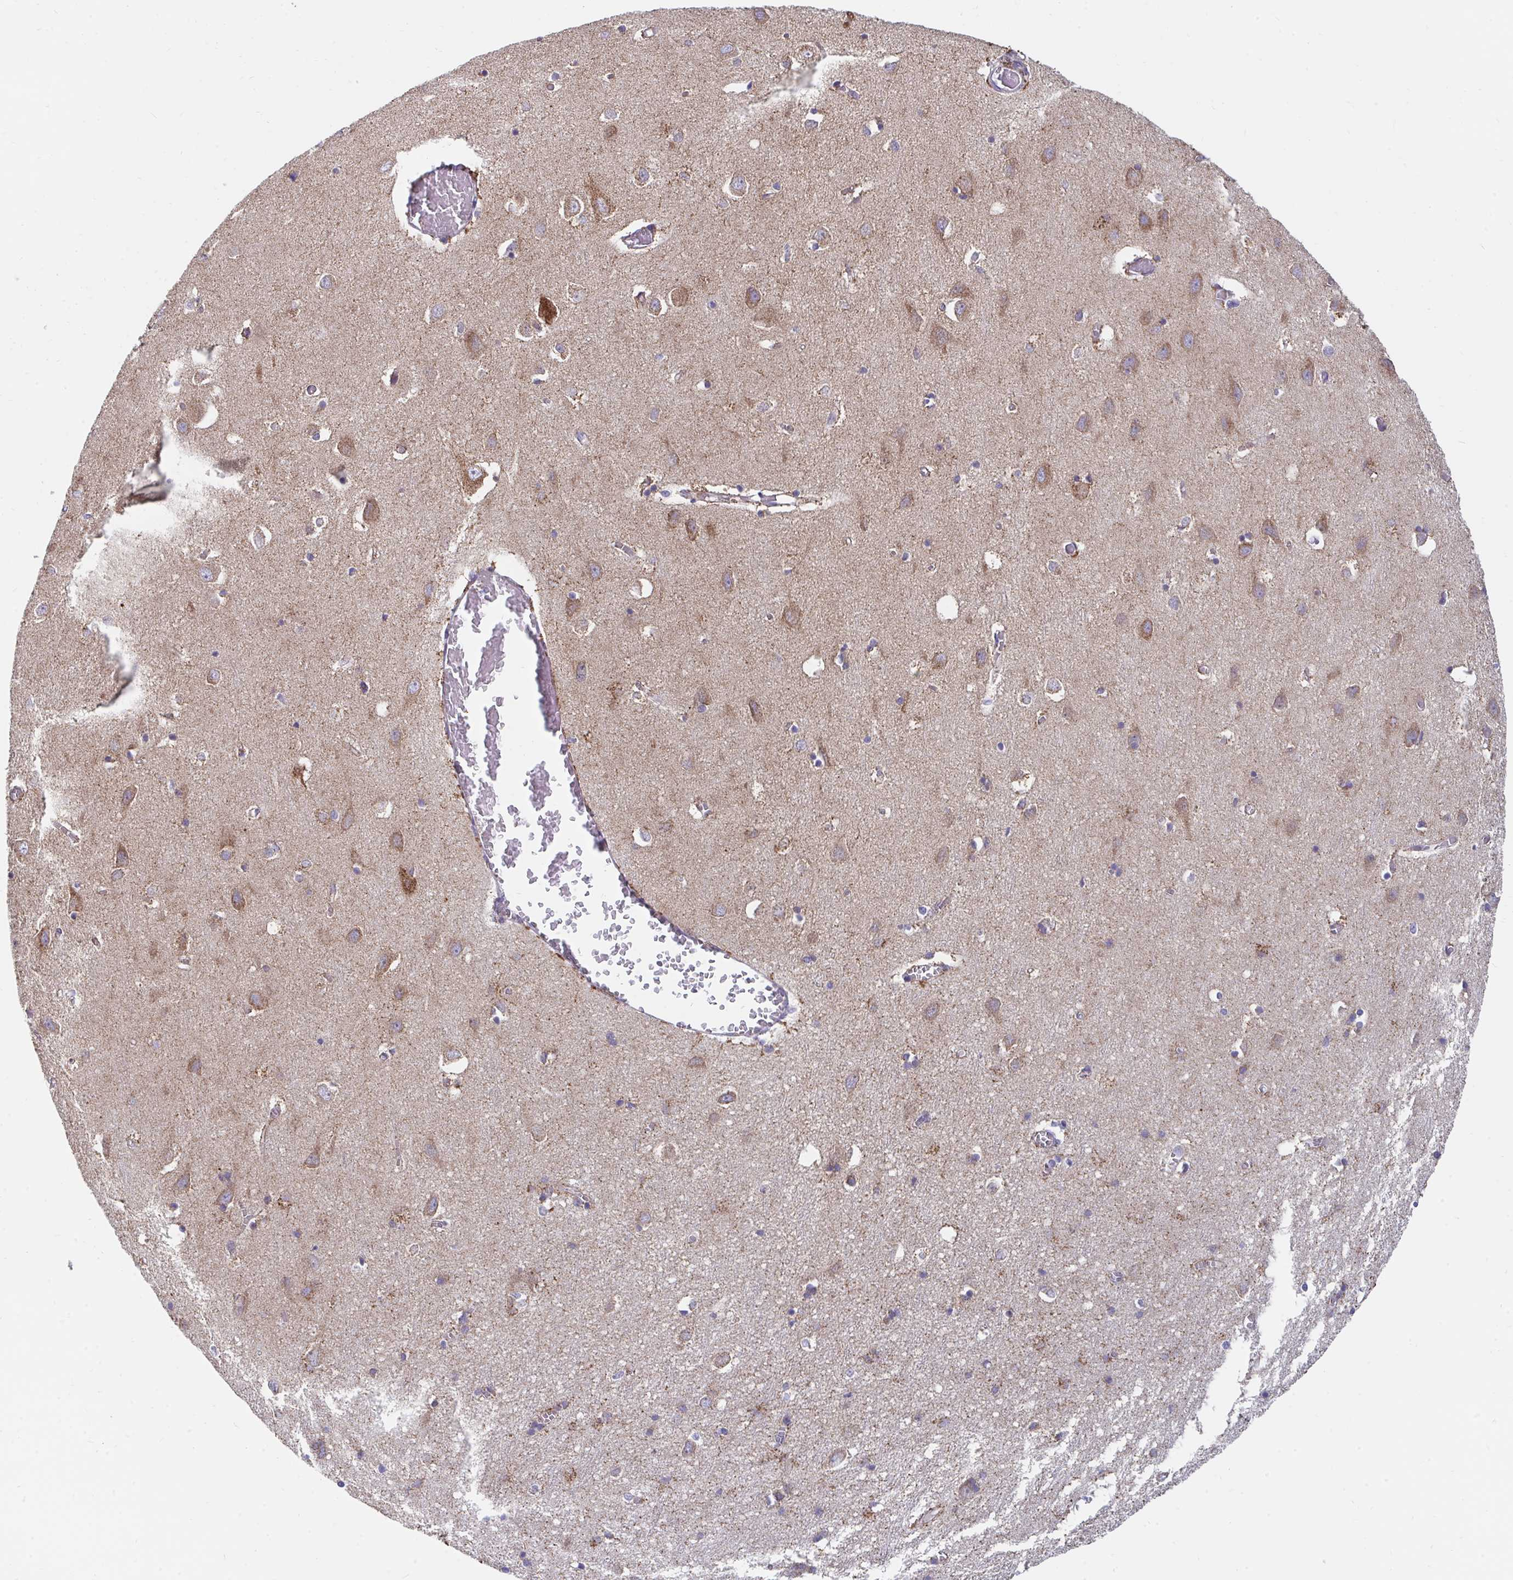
{"staining": {"intensity": "weak", "quantity": "25%-75%", "location": "cytoplasmic/membranous"}, "tissue": "cerebral cortex", "cell_type": "Endothelial cells", "image_type": "normal", "snomed": [{"axis": "morphology", "description": "Normal tissue, NOS"}, {"axis": "topography", "description": "Cerebral cortex"}], "caption": "Weak cytoplasmic/membranous staining for a protein is identified in about 25%-75% of endothelial cells of normal cerebral cortex using immunohistochemistry.", "gene": "PC", "patient": {"sex": "male", "age": 70}}